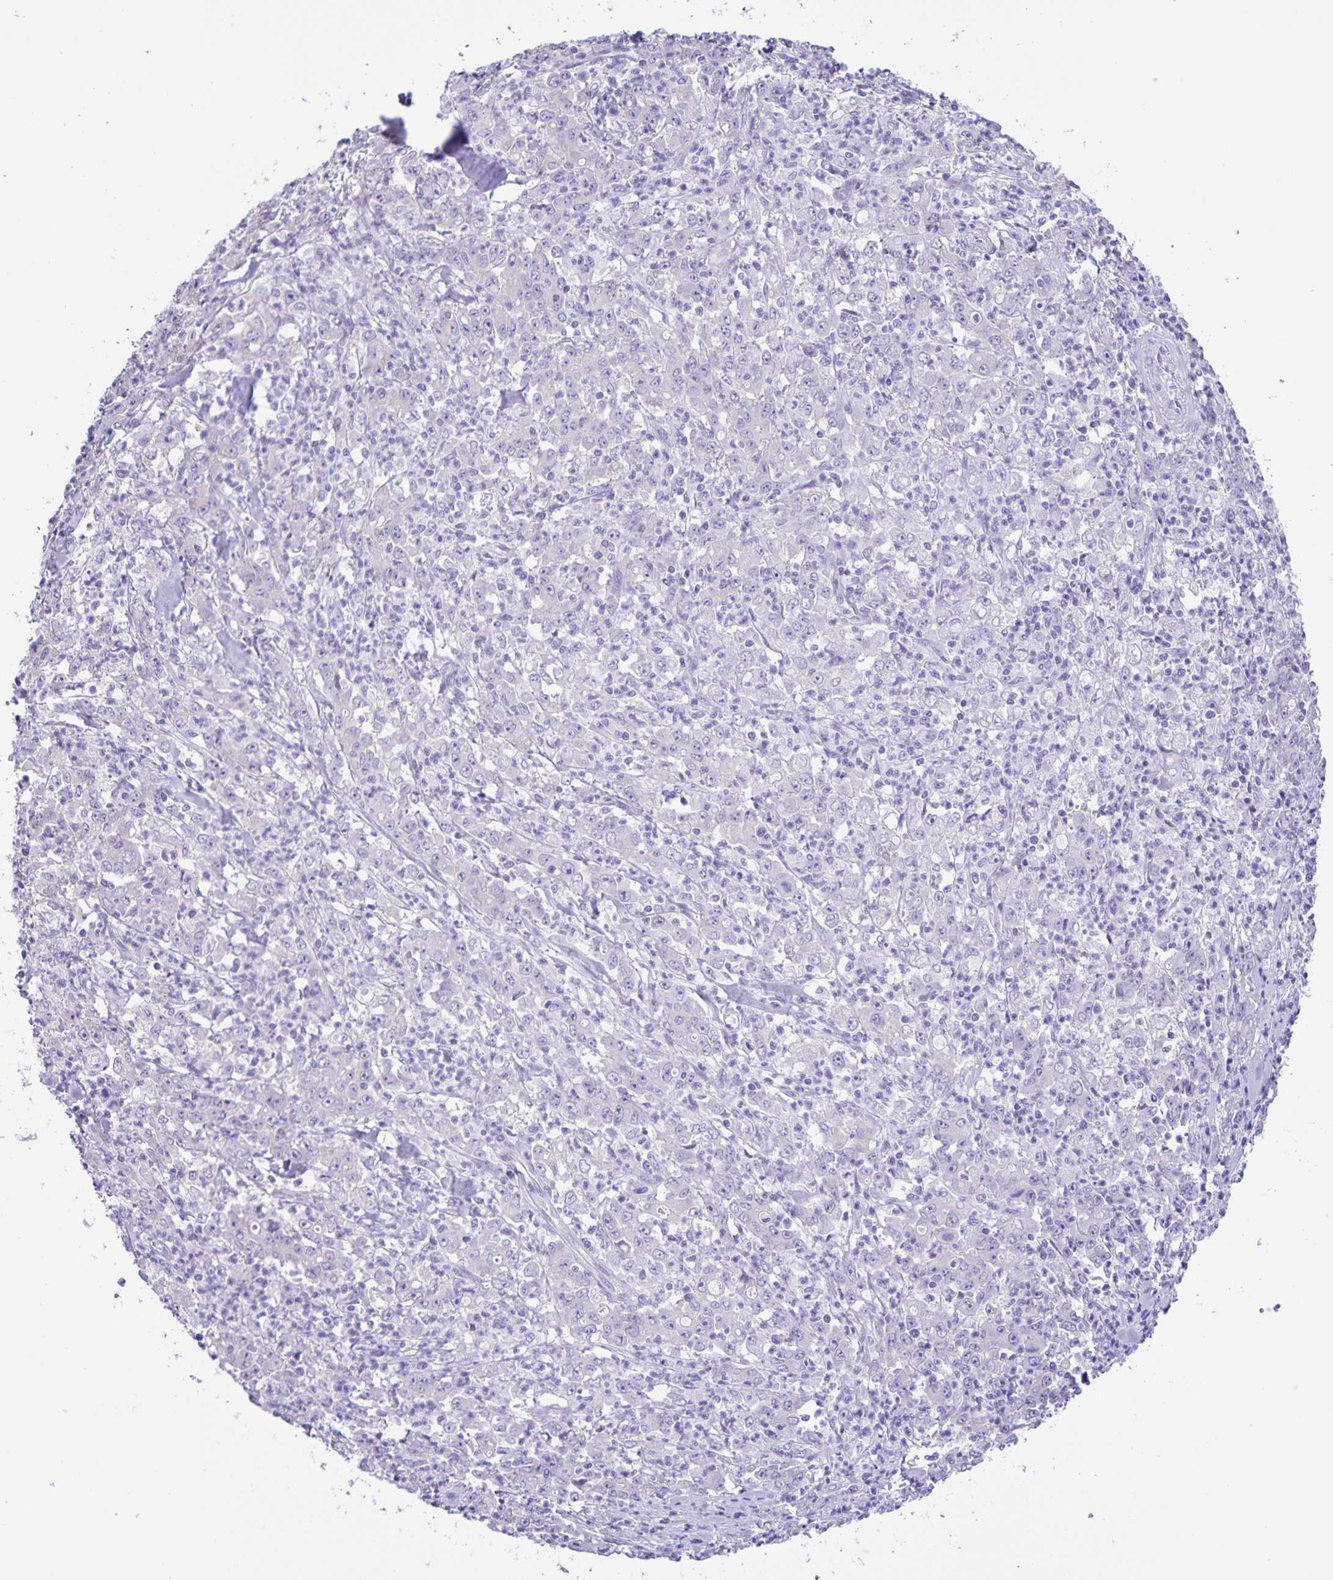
{"staining": {"intensity": "negative", "quantity": "none", "location": "none"}, "tissue": "stomach cancer", "cell_type": "Tumor cells", "image_type": "cancer", "snomed": [{"axis": "morphology", "description": "Adenocarcinoma, NOS"}, {"axis": "topography", "description": "Stomach, lower"}], "caption": "This is an immunohistochemistry (IHC) image of human stomach cancer. There is no staining in tumor cells.", "gene": "CAPSL", "patient": {"sex": "female", "age": 71}}